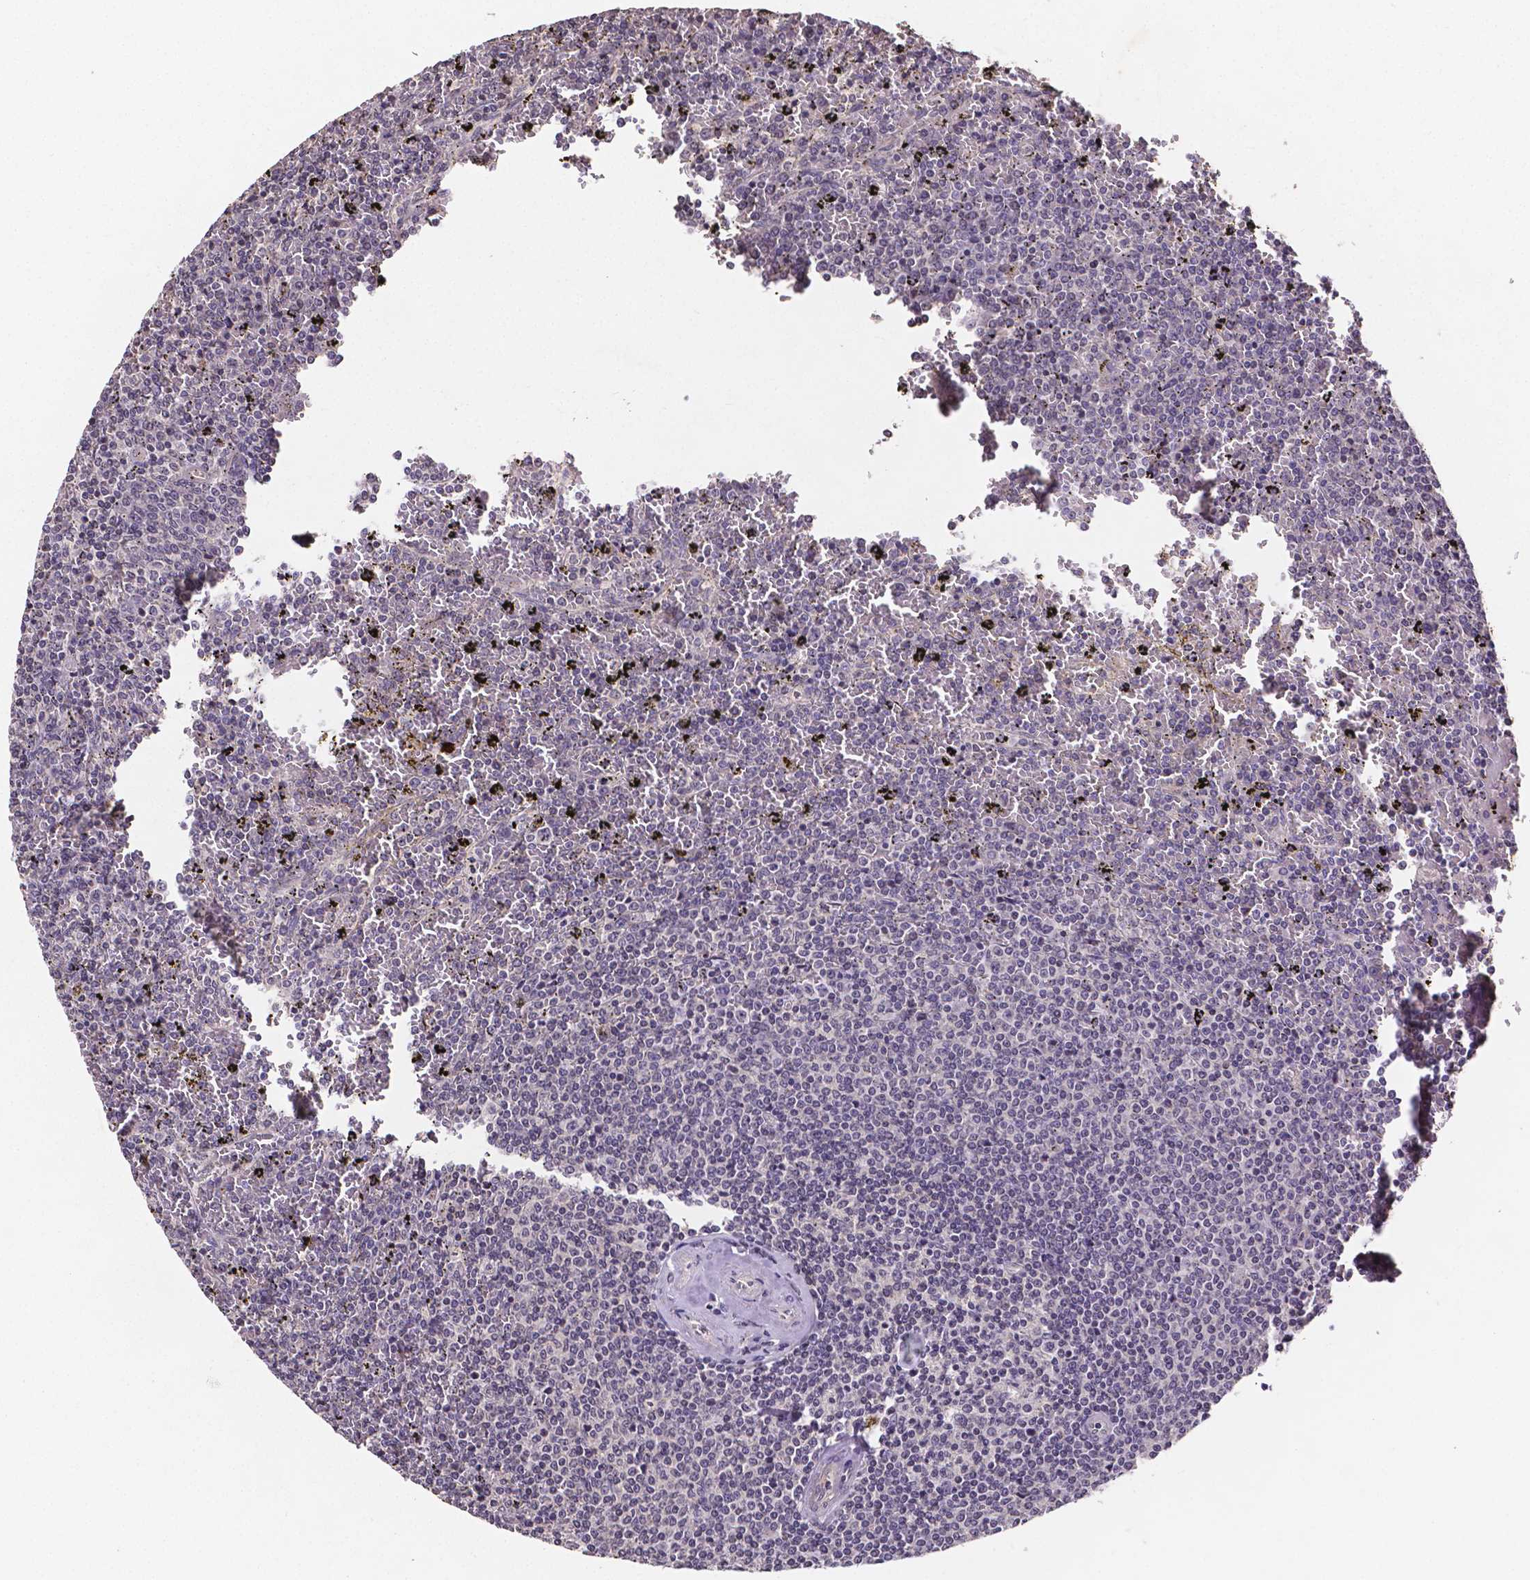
{"staining": {"intensity": "negative", "quantity": "none", "location": "none"}, "tissue": "lymphoma", "cell_type": "Tumor cells", "image_type": "cancer", "snomed": [{"axis": "morphology", "description": "Malignant lymphoma, non-Hodgkin's type, Low grade"}, {"axis": "topography", "description": "Spleen"}], "caption": "IHC micrograph of low-grade malignant lymphoma, non-Hodgkin's type stained for a protein (brown), which demonstrates no positivity in tumor cells.", "gene": "NRGN", "patient": {"sex": "female", "age": 77}}